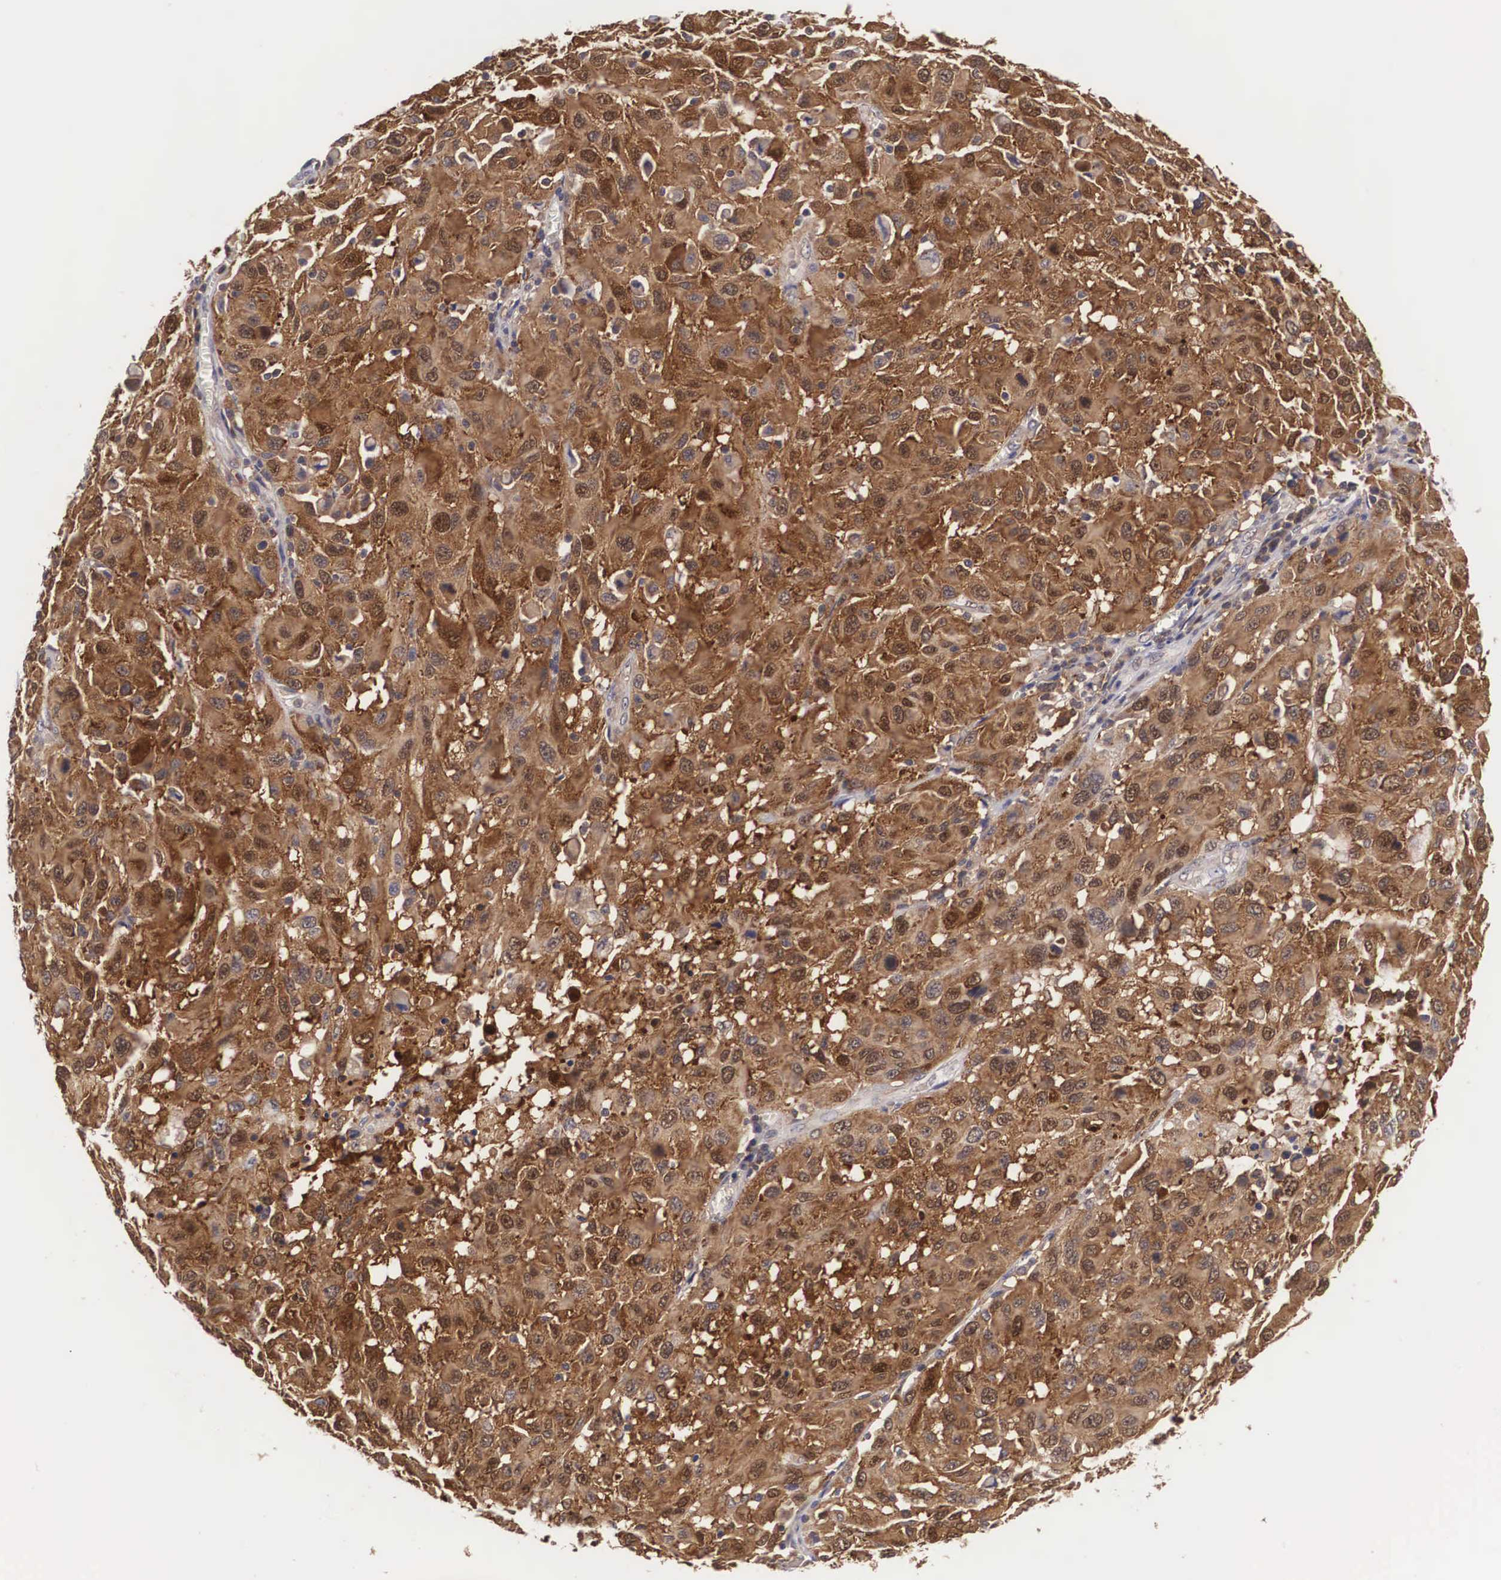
{"staining": {"intensity": "strong", "quantity": ">75%", "location": "cytoplasmic/membranous"}, "tissue": "melanoma", "cell_type": "Tumor cells", "image_type": "cancer", "snomed": [{"axis": "morphology", "description": "Malignant melanoma, NOS"}, {"axis": "topography", "description": "Skin"}], "caption": "This histopathology image displays melanoma stained with immunohistochemistry to label a protein in brown. The cytoplasmic/membranous of tumor cells show strong positivity for the protein. Nuclei are counter-stained blue.", "gene": "ADSL", "patient": {"sex": "female", "age": 77}}